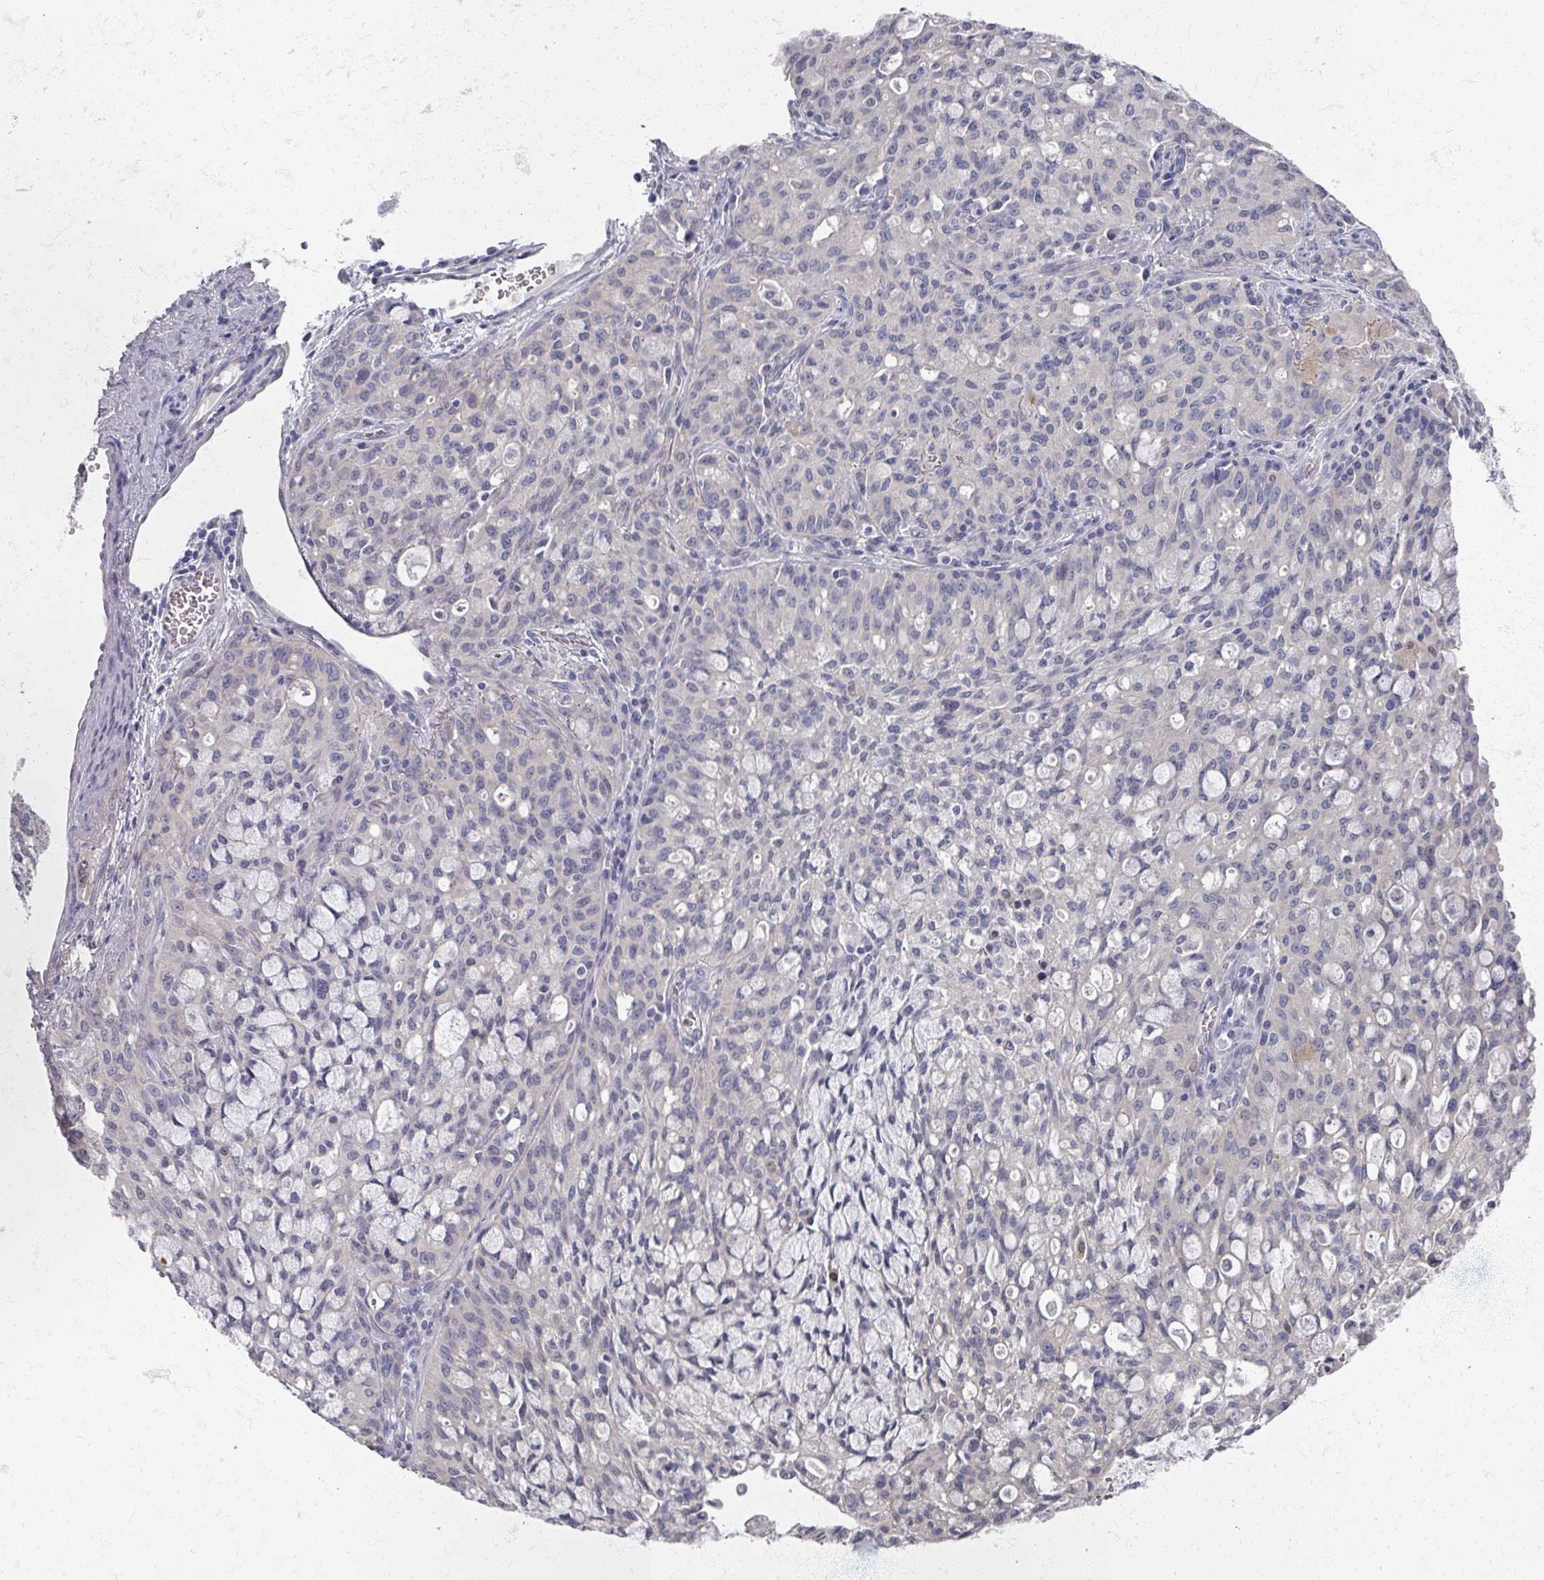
{"staining": {"intensity": "negative", "quantity": "none", "location": "none"}, "tissue": "lung cancer", "cell_type": "Tumor cells", "image_type": "cancer", "snomed": [{"axis": "morphology", "description": "Adenocarcinoma, NOS"}, {"axis": "topography", "description": "Lung"}], "caption": "DAB immunohistochemical staining of human adenocarcinoma (lung) demonstrates no significant staining in tumor cells. (DAB immunohistochemistry with hematoxylin counter stain).", "gene": "TTYH3", "patient": {"sex": "female", "age": 44}}